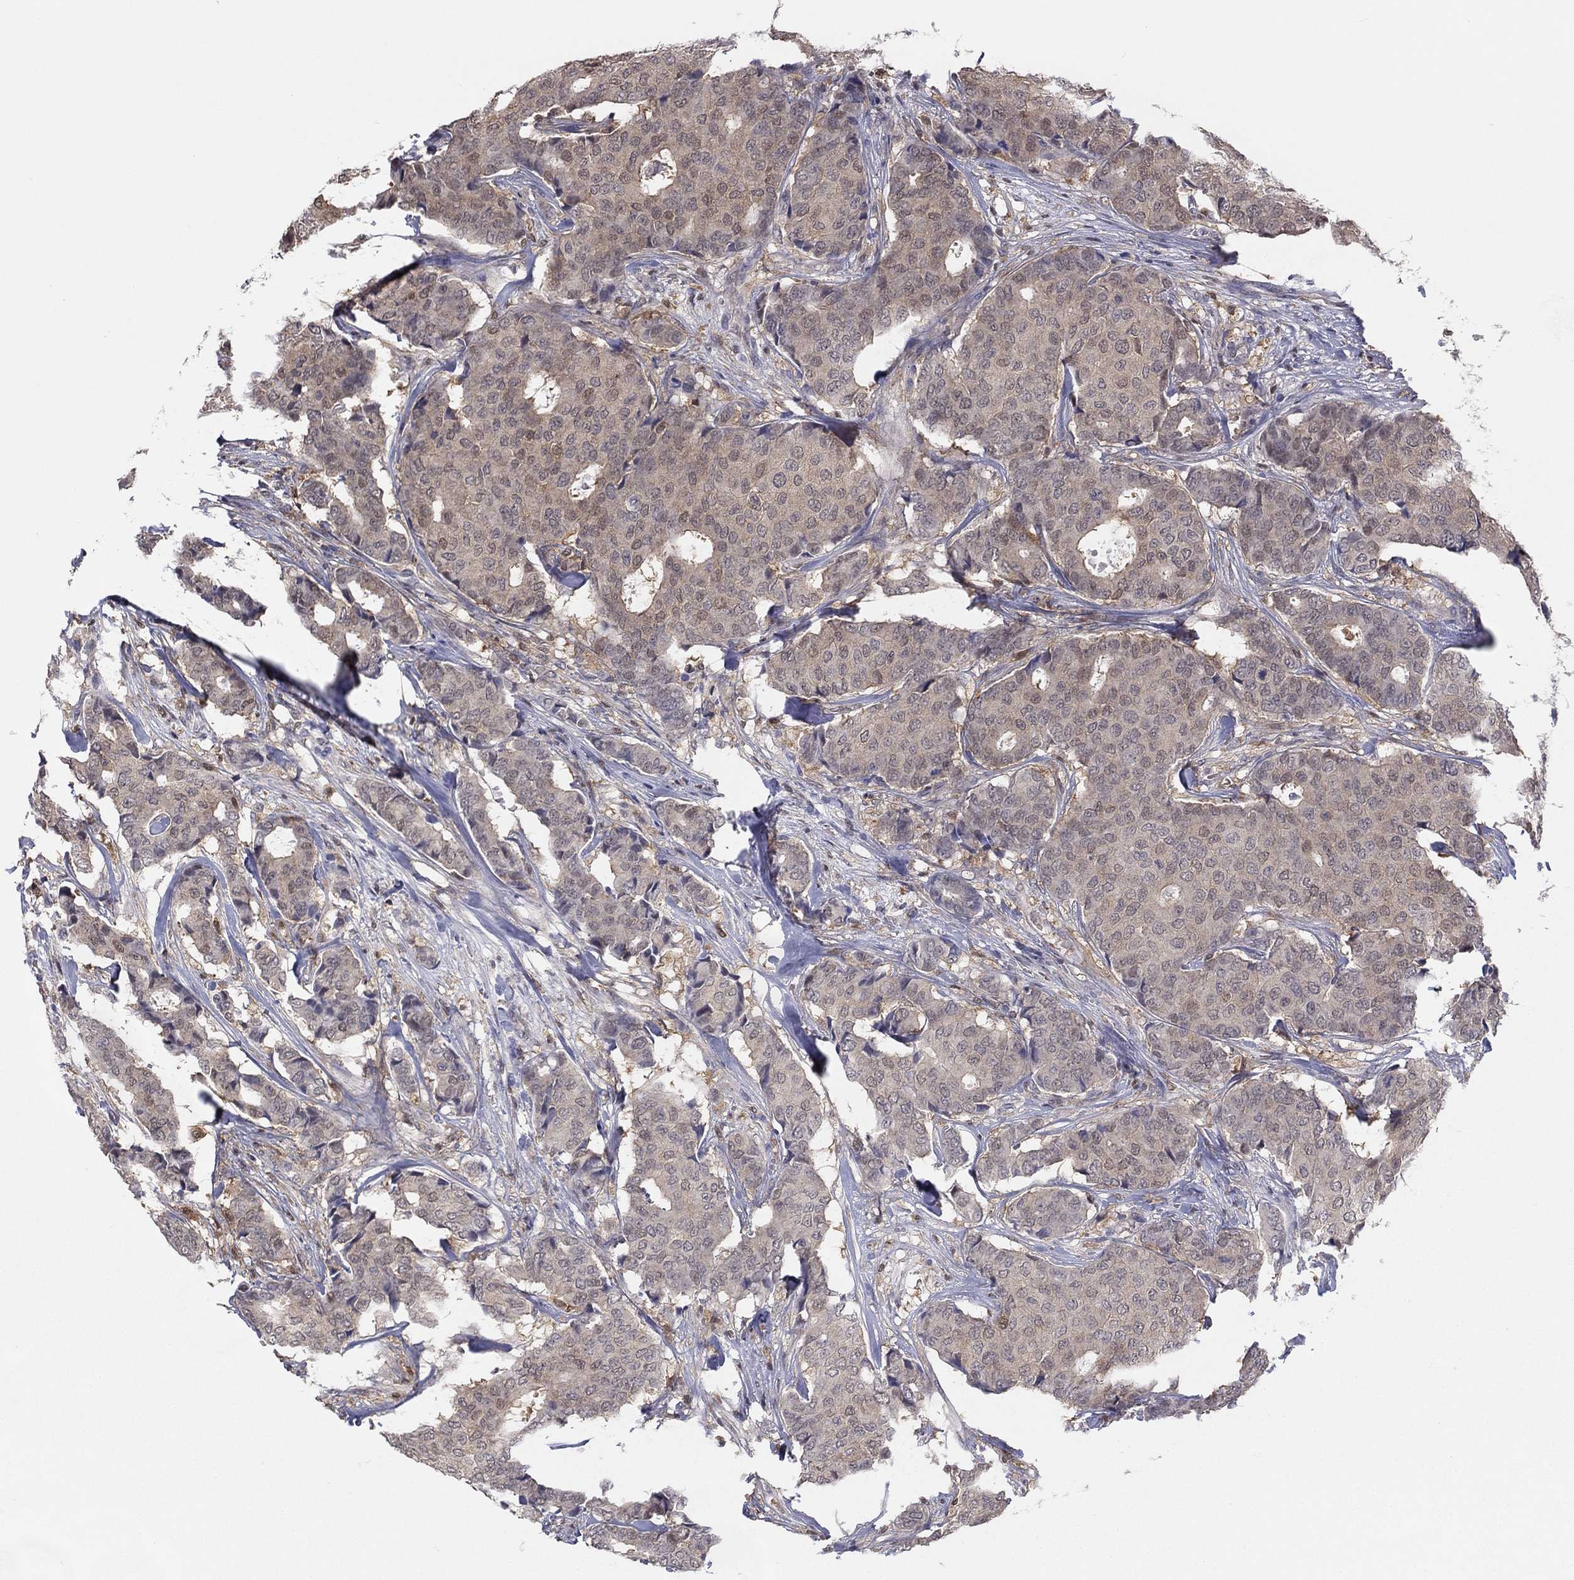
{"staining": {"intensity": "weak", "quantity": "25%-75%", "location": "cytoplasmic/membranous"}, "tissue": "breast cancer", "cell_type": "Tumor cells", "image_type": "cancer", "snomed": [{"axis": "morphology", "description": "Duct carcinoma"}, {"axis": "topography", "description": "Breast"}], "caption": "IHC staining of breast cancer, which shows low levels of weak cytoplasmic/membranous positivity in approximately 25%-75% of tumor cells indicating weak cytoplasmic/membranous protein positivity. The staining was performed using DAB (brown) for protein detection and nuclei were counterstained in hematoxylin (blue).", "gene": "PDXK", "patient": {"sex": "female", "age": 75}}